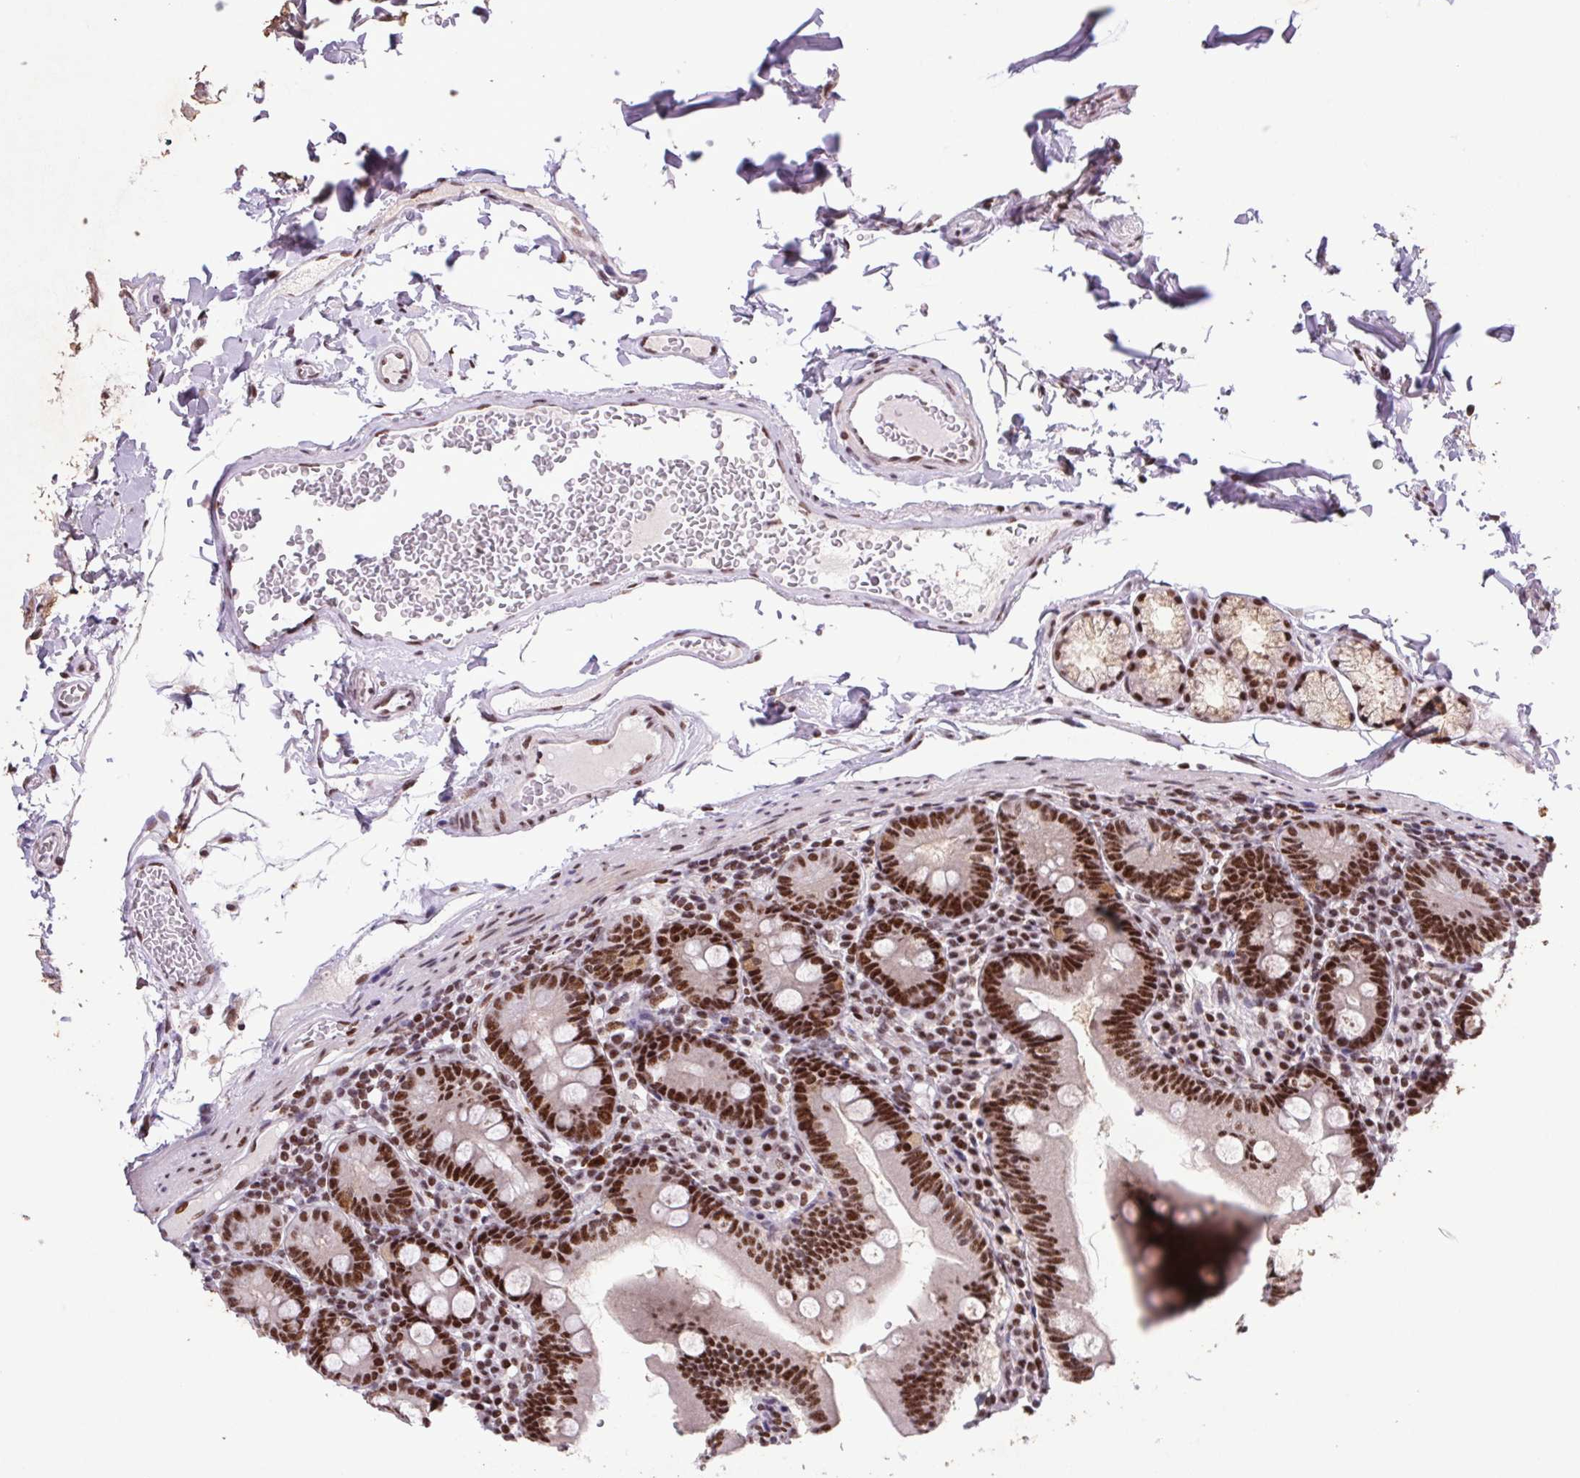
{"staining": {"intensity": "strong", "quantity": ">75%", "location": "nuclear"}, "tissue": "duodenum", "cell_type": "Glandular cells", "image_type": "normal", "snomed": [{"axis": "morphology", "description": "Normal tissue, NOS"}, {"axis": "topography", "description": "Duodenum"}], "caption": "IHC (DAB) staining of benign duodenum reveals strong nuclear protein staining in about >75% of glandular cells.", "gene": "LDLRAD4", "patient": {"sex": "female", "age": 67}}